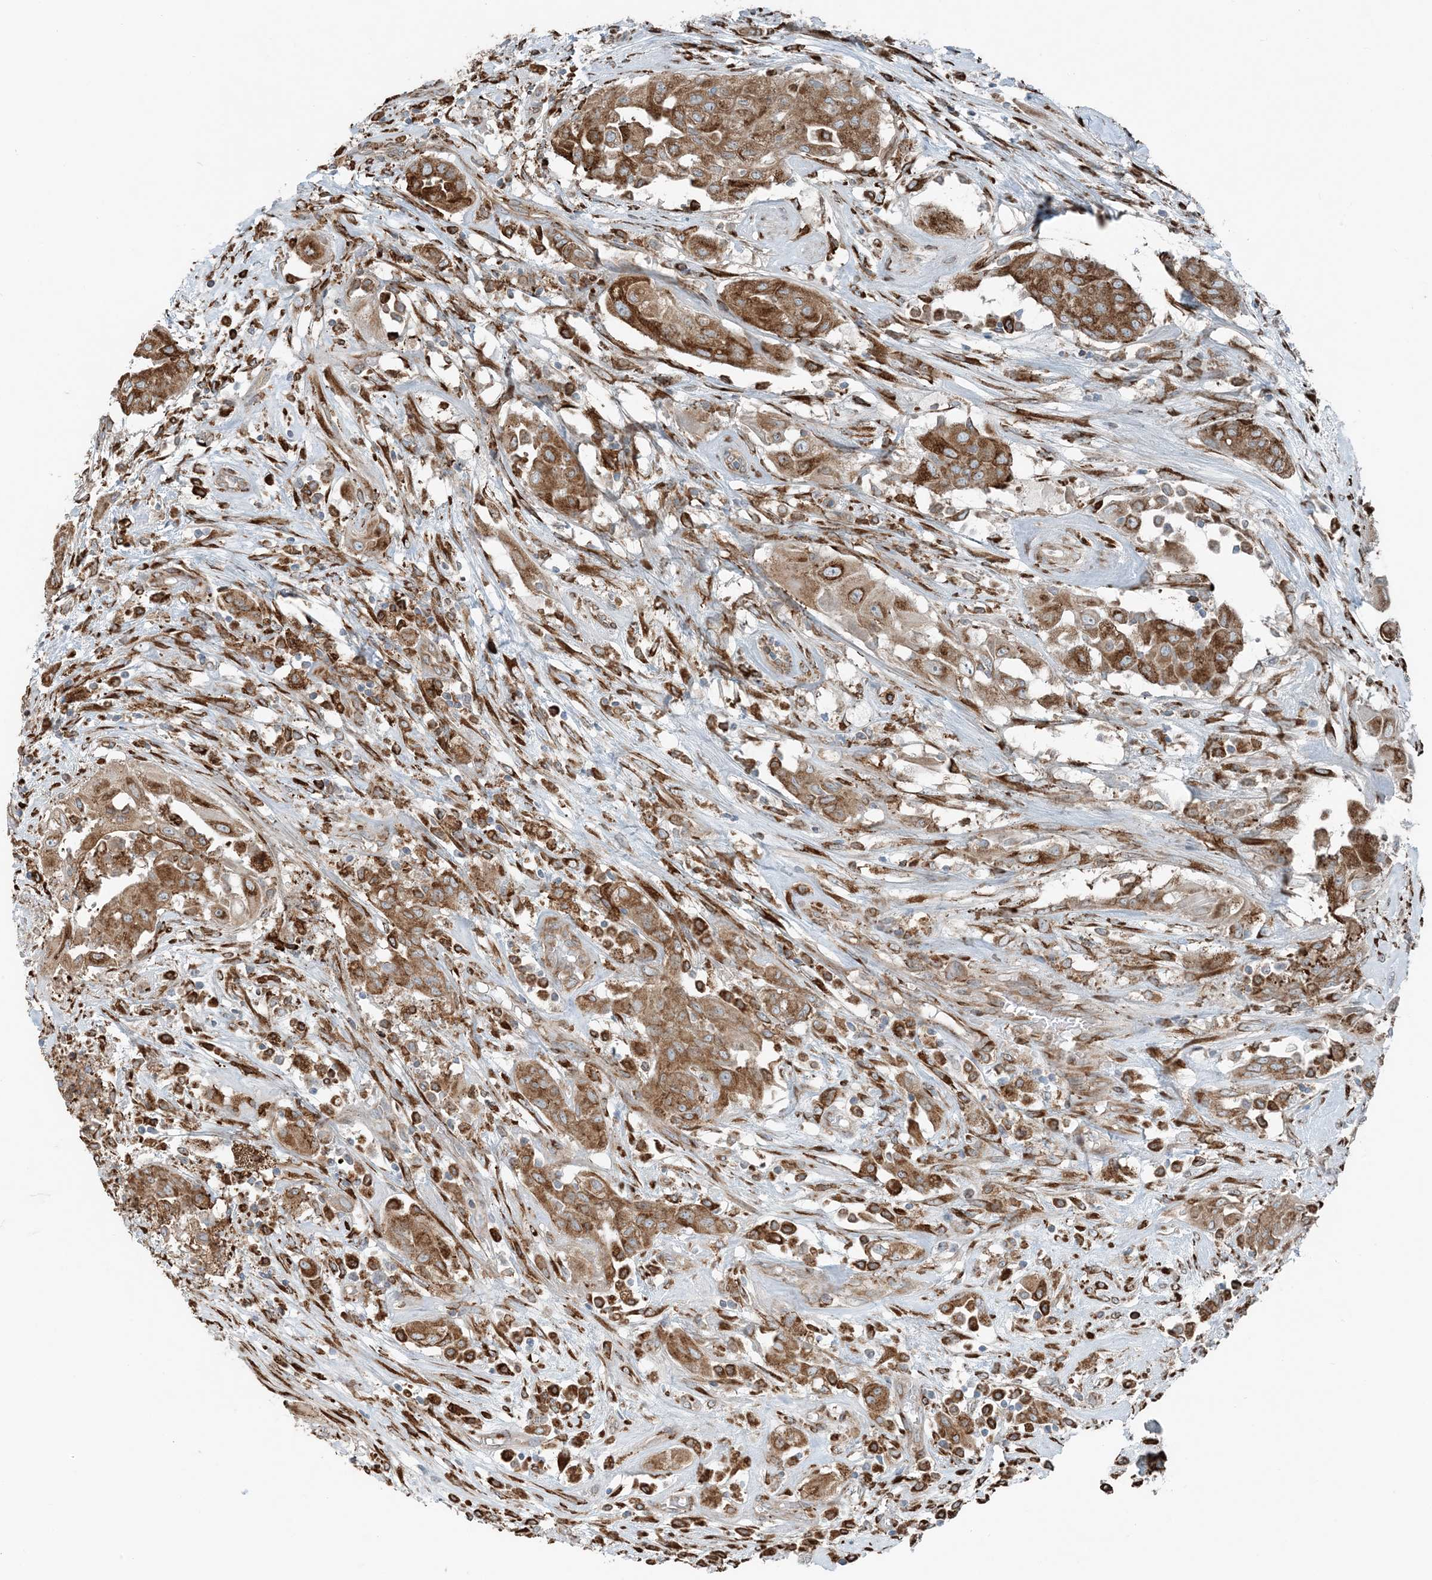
{"staining": {"intensity": "strong", "quantity": "25%-75%", "location": "cytoplasmic/membranous"}, "tissue": "thyroid cancer", "cell_type": "Tumor cells", "image_type": "cancer", "snomed": [{"axis": "morphology", "description": "Papillary adenocarcinoma, NOS"}, {"axis": "topography", "description": "Thyroid gland"}], "caption": "Human thyroid cancer stained with a brown dye exhibits strong cytoplasmic/membranous positive expression in about 25%-75% of tumor cells.", "gene": "CERKL", "patient": {"sex": "female", "age": 59}}